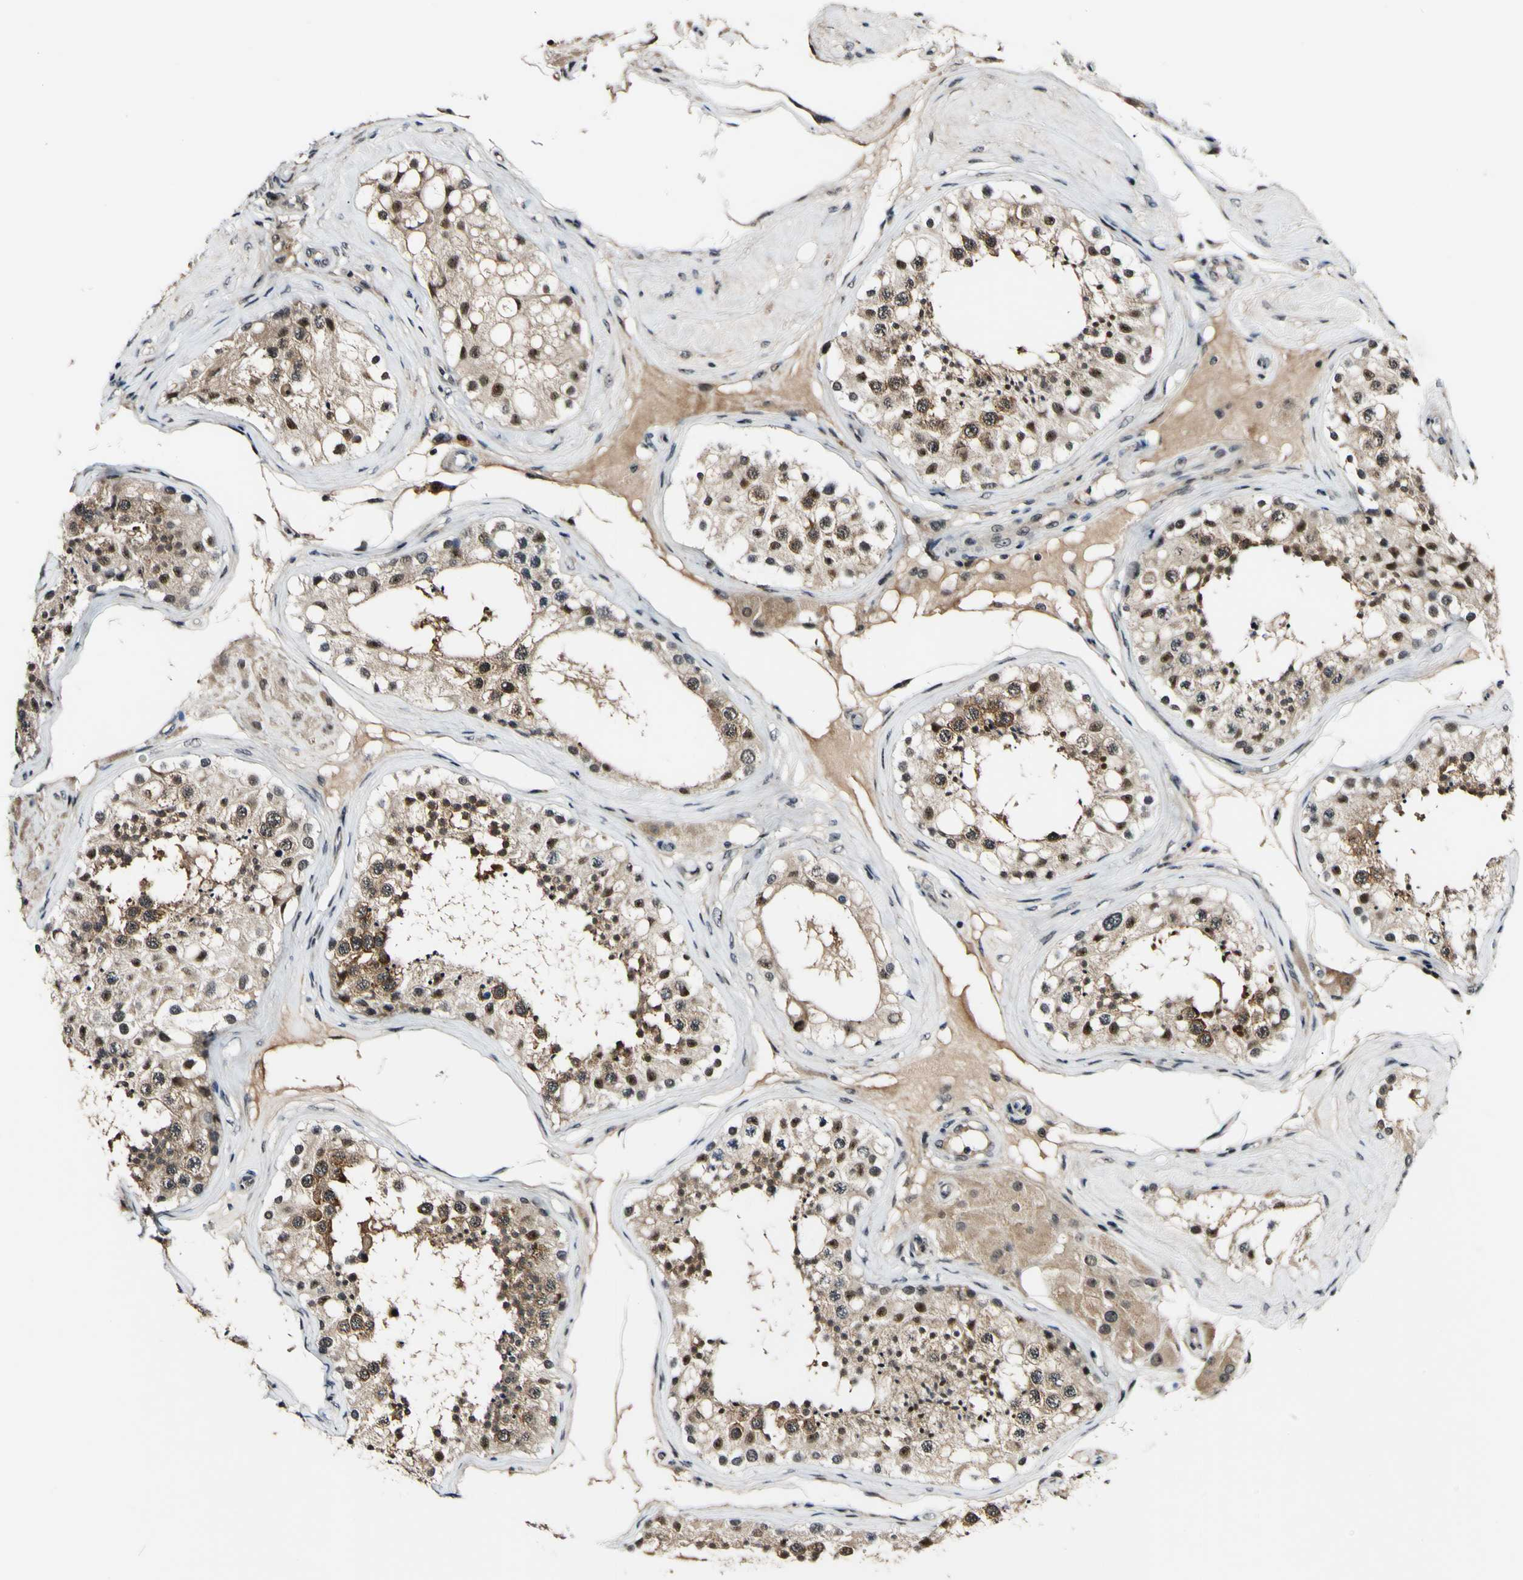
{"staining": {"intensity": "moderate", "quantity": ">75%", "location": "cytoplasmic/membranous,nuclear"}, "tissue": "testis", "cell_type": "Cells in seminiferous ducts", "image_type": "normal", "snomed": [{"axis": "morphology", "description": "Normal tissue, NOS"}, {"axis": "topography", "description": "Testis"}], "caption": "Immunohistochemical staining of normal testis exhibits moderate cytoplasmic/membranous,nuclear protein staining in about >75% of cells in seminiferous ducts. The staining was performed using DAB (3,3'-diaminobenzidine), with brown indicating positive protein expression. Nuclei are stained blue with hematoxylin.", "gene": "POLR2F", "patient": {"sex": "male", "age": 68}}